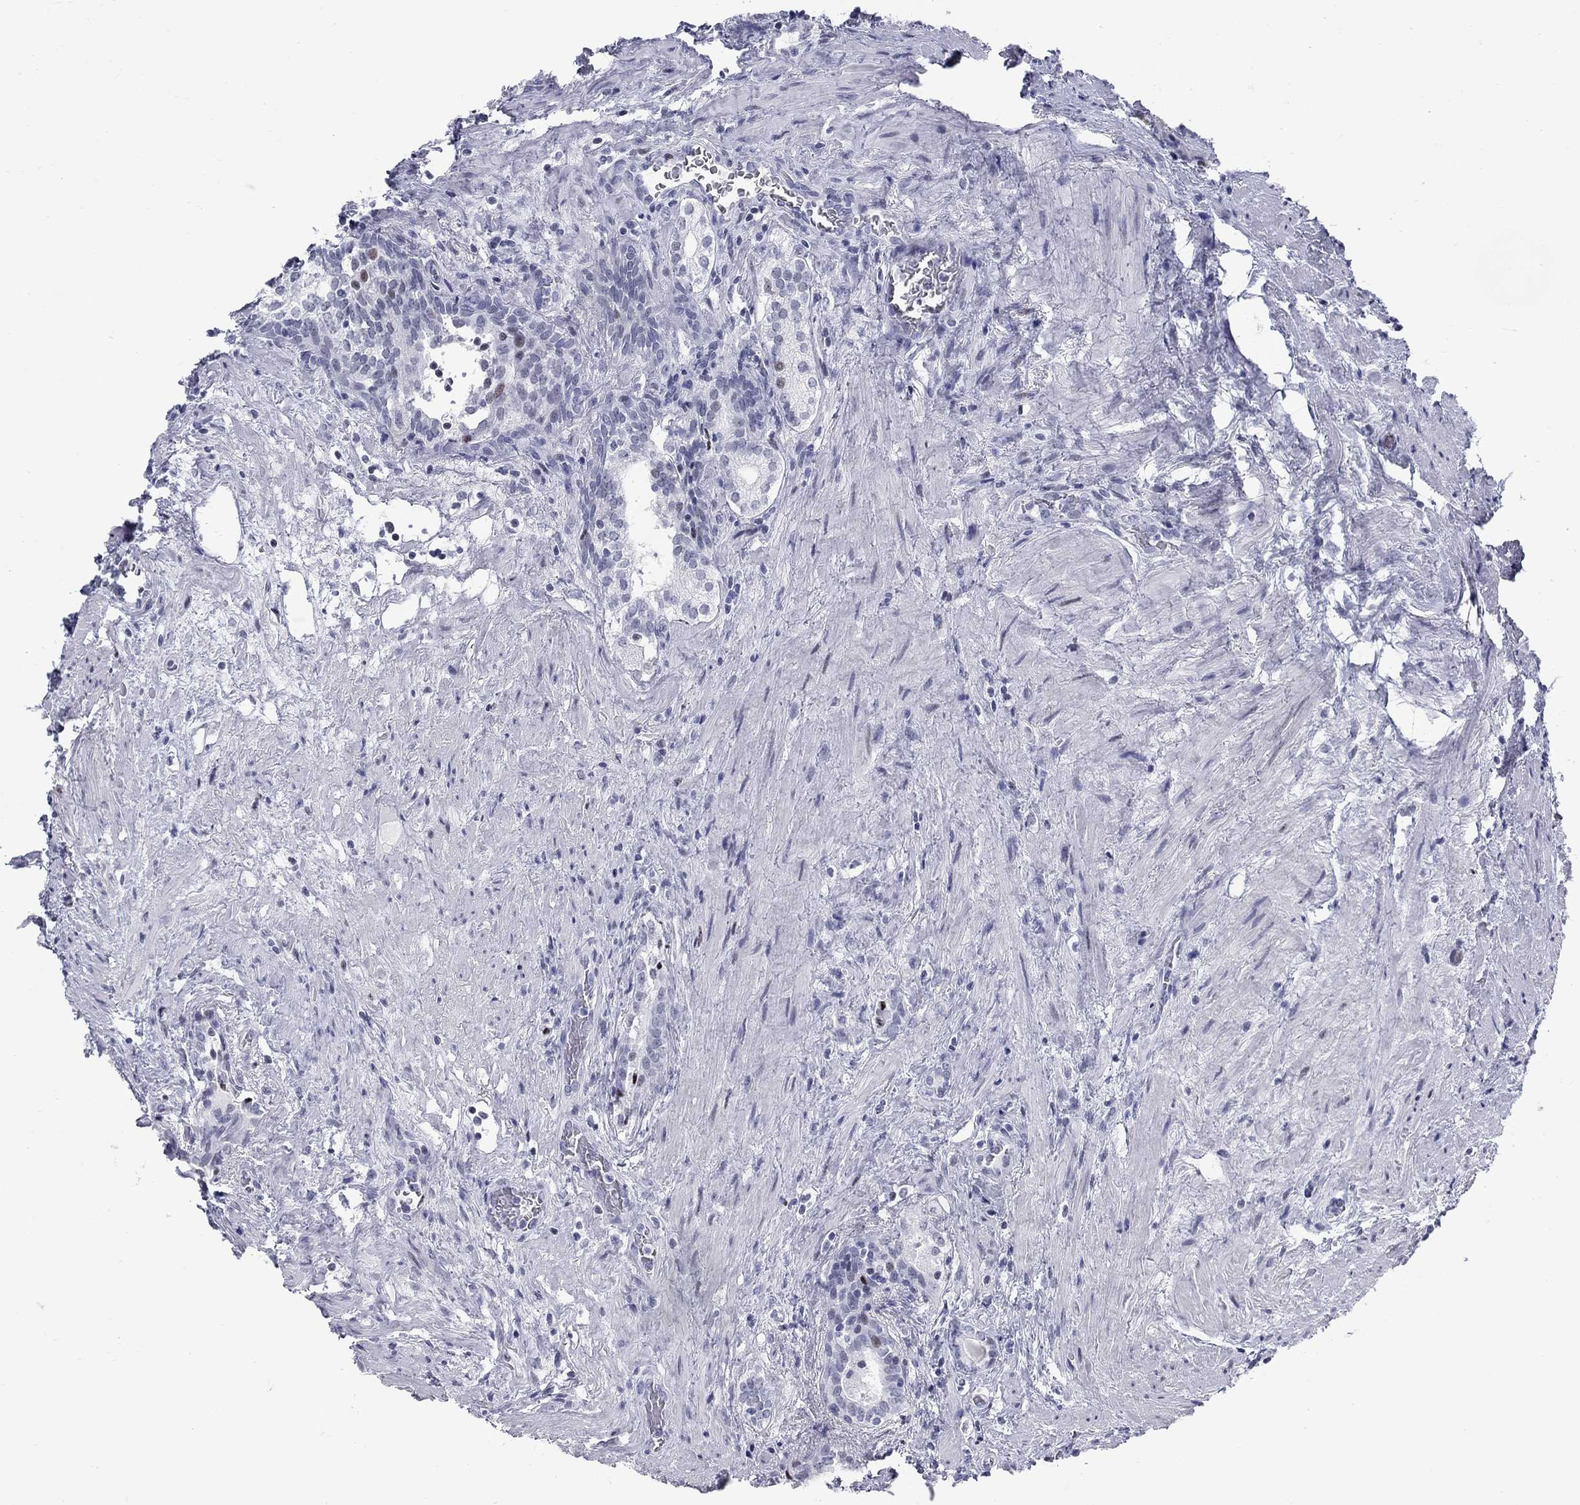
{"staining": {"intensity": "negative", "quantity": "none", "location": "none"}, "tissue": "prostate cancer", "cell_type": "Tumor cells", "image_type": "cancer", "snomed": [{"axis": "morphology", "description": "Adenocarcinoma, NOS"}, {"axis": "morphology", "description": "Adenocarcinoma, High grade"}, {"axis": "topography", "description": "Prostate"}], "caption": "Prostate cancer stained for a protein using immunohistochemistry displays no positivity tumor cells.", "gene": "ASF1B", "patient": {"sex": "male", "age": 61}}